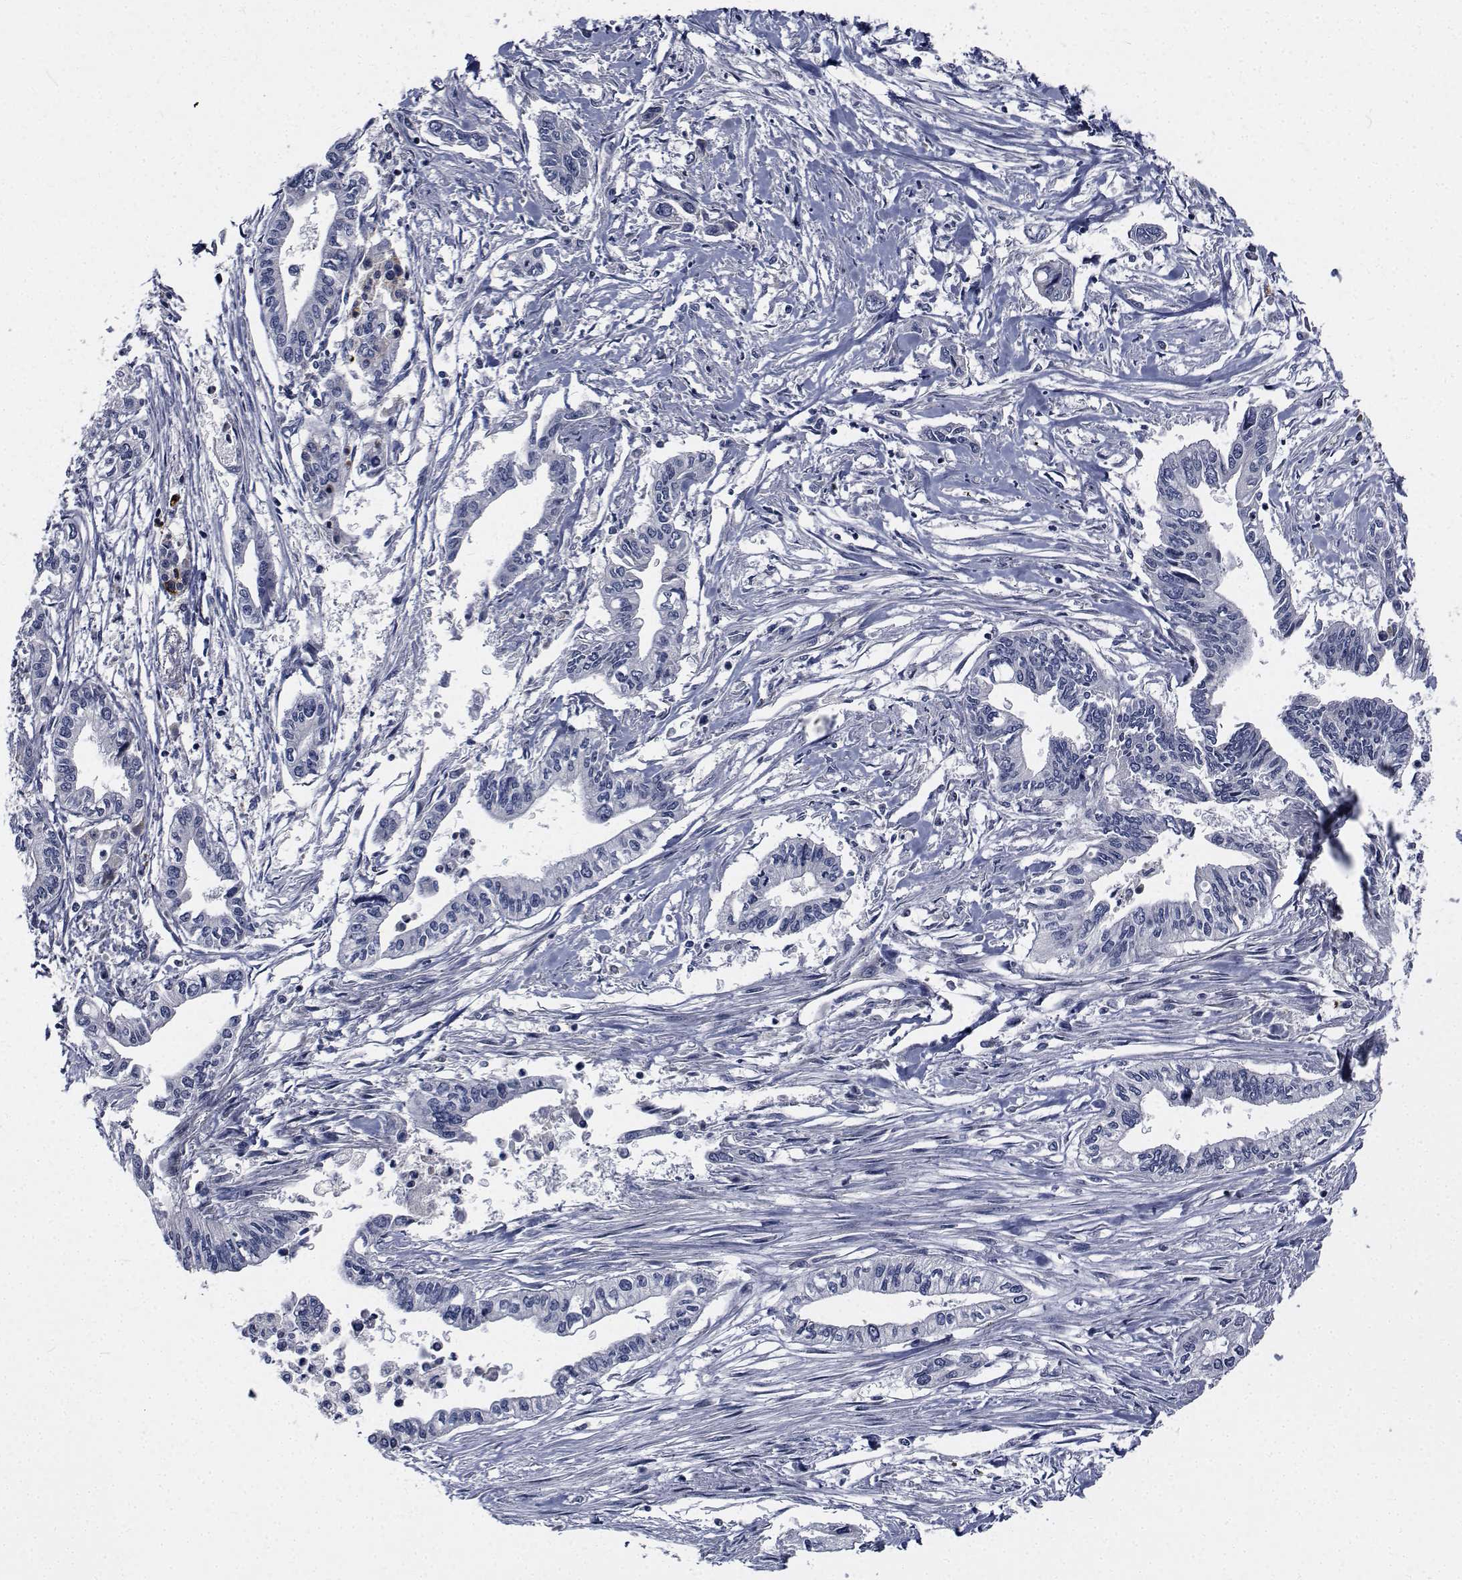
{"staining": {"intensity": "negative", "quantity": "none", "location": "none"}, "tissue": "pancreatic cancer", "cell_type": "Tumor cells", "image_type": "cancer", "snomed": [{"axis": "morphology", "description": "Adenocarcinoma, NOS"}, {"axis": "topography", "description": "Pancreas"}], "caption": "DAB (3,3'-diaminobenzidine) immunohistochemical staining of pancreatic cancer (adenocarcinoma) demonstrates no significant staining in tumor cells. Nuclei are stained in blue.", "gene": "TTBK1", "patient": {"sex": "male", "age": 60}}